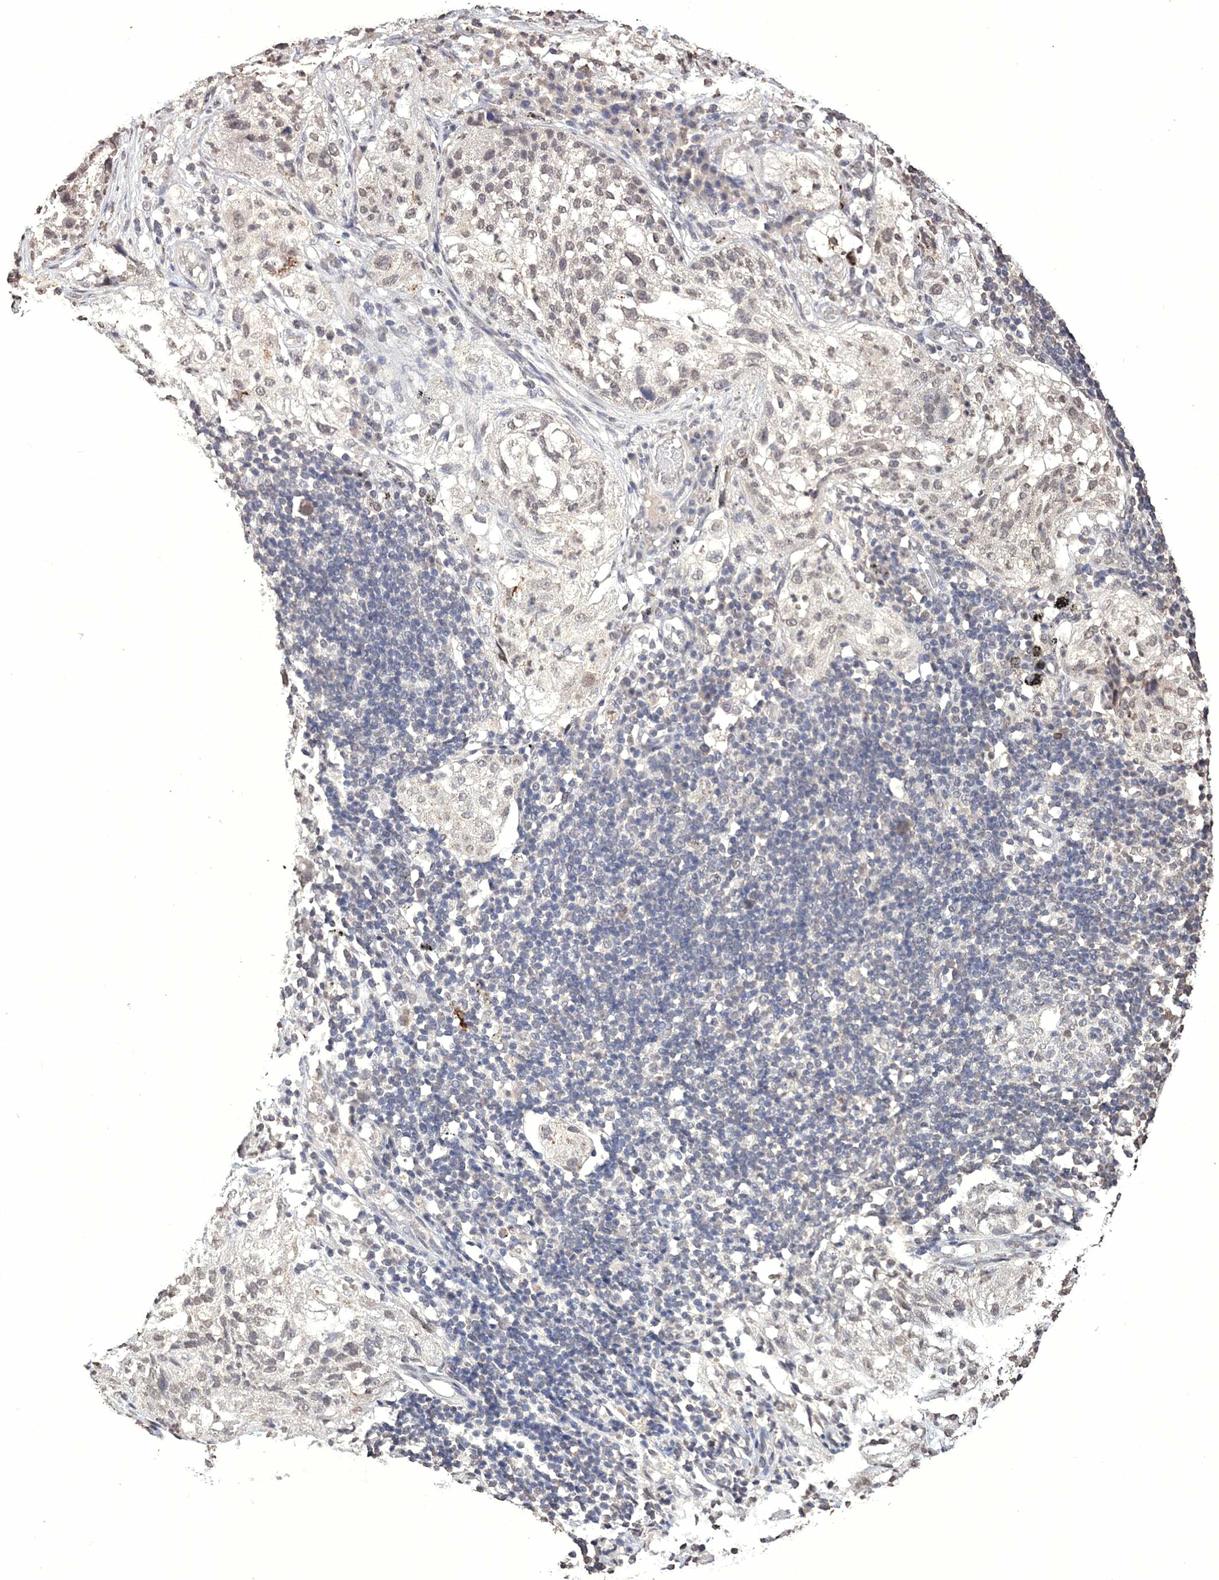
{"staining": {"intensity": "weak", "quantity": "25%-75%", "location": "nuclear"}, "tissue": "lung cancer", "cell_type": "Tumor cells", "image_type": "cancer", "snomed": [{"axis": "morphology", "description": "Inflammation, NOS"}, {"axis": "morphology", "description": "Squamous cell carcinoma, NOS"}, {"axis": "topography", "description": "Lymph node"}, {"axis": "topography", "description": "Soft tissue"}, {"axis": "topography", "description": "Lung"}], "caption": "Weak nuclear protein expression is appreciated in about 25%-75% of tumor cells in lung cancer (squamous cell carcinoma).", "gene": "GPN1", "patient": {"sex": "male", "age": 66}}